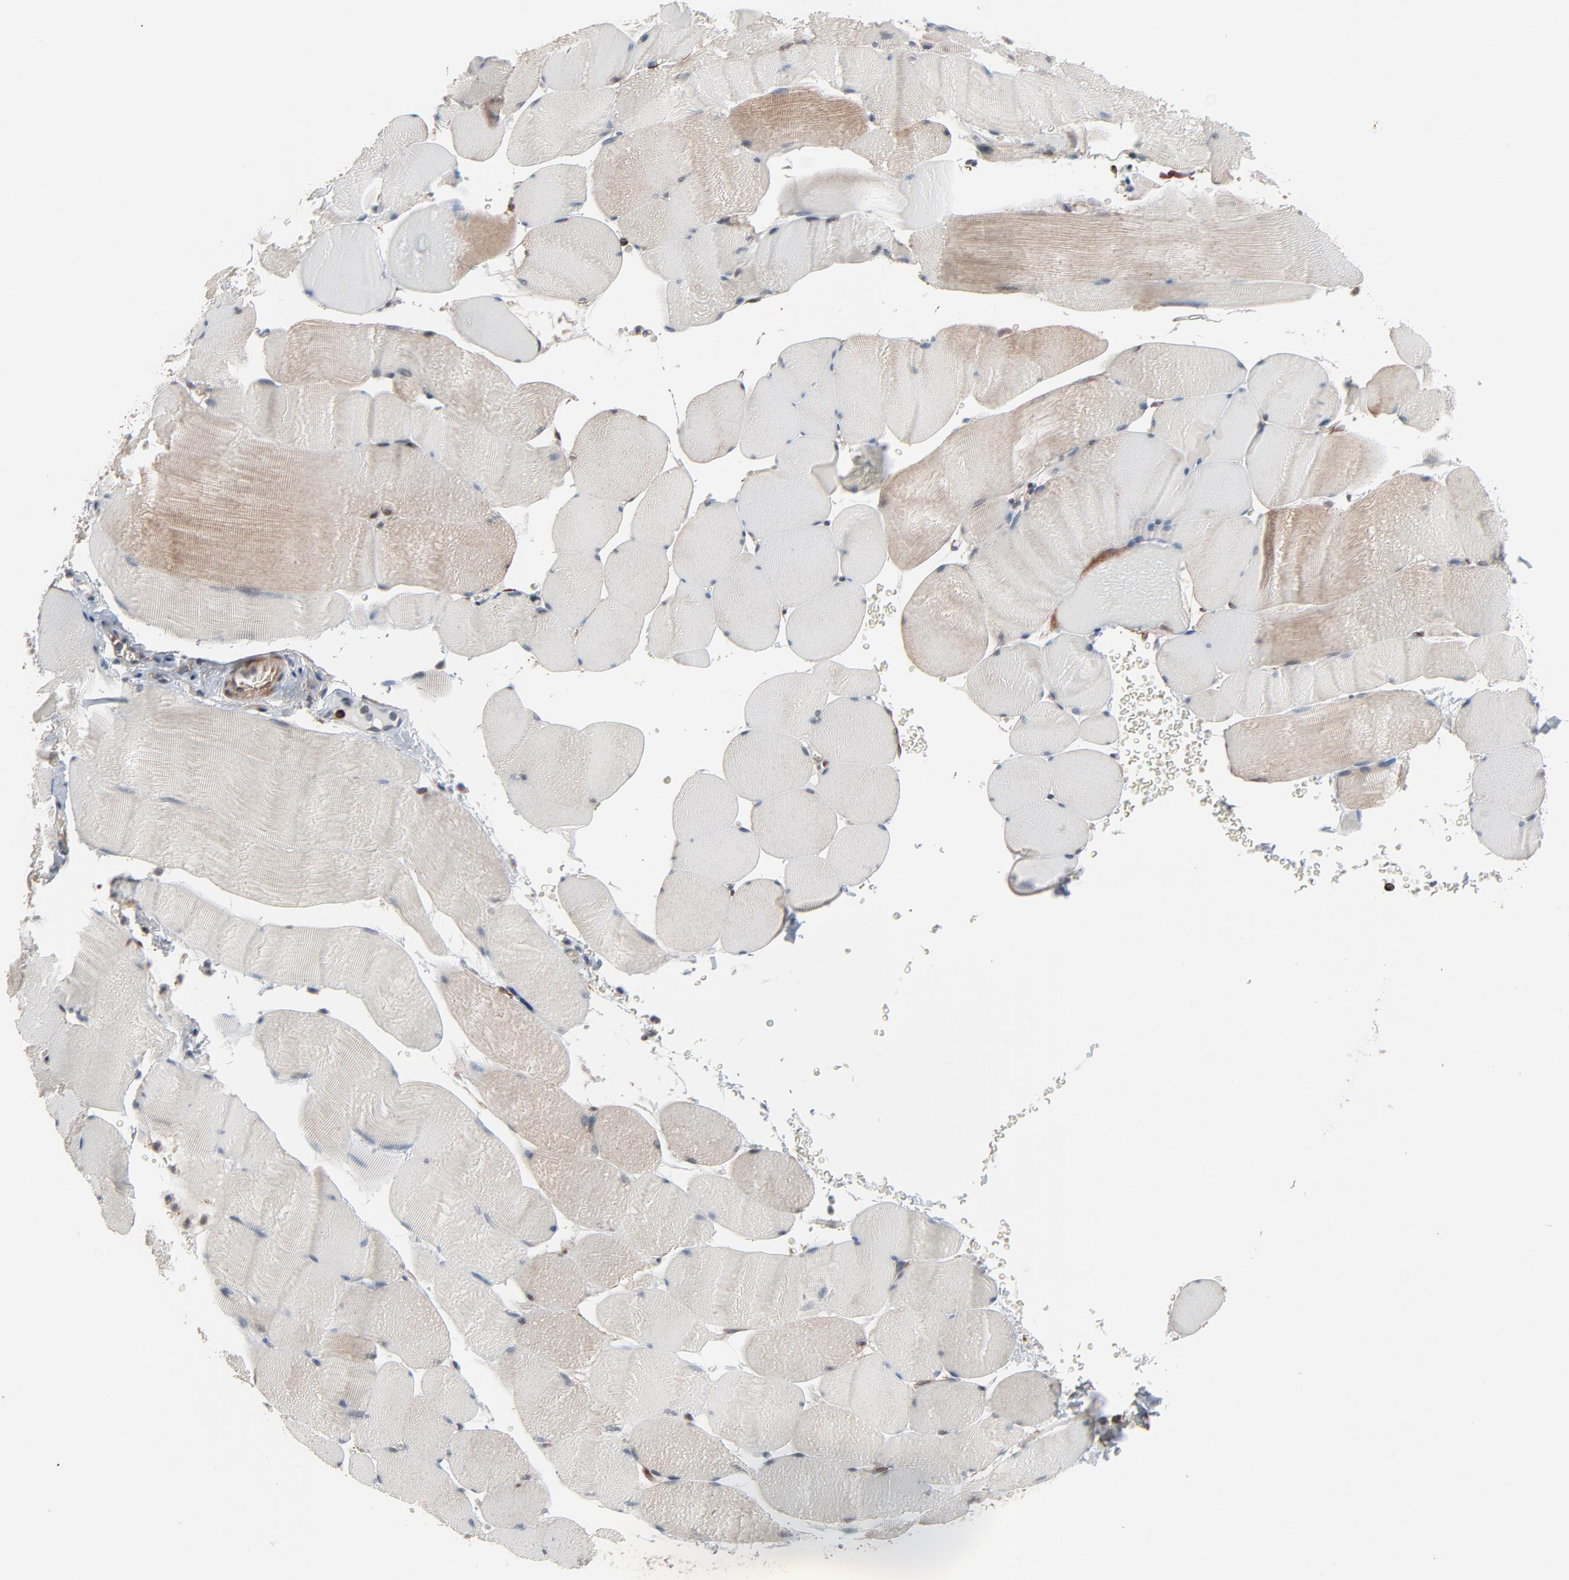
{"staining": {"intensity": "negative", "quantity": "none", "location": "none"}, "tissue": "skeletal muscle", "cell_type": "Myocytes", "image_type": "normal", "snomed": [{"axis": "morphology", "description": "Normal tissue, NOS"}, {"axis": "topography", "description": "Skeletal muscle"}], "caption": "The photomicrograph exhibits no significant positivity in myocytes of skeletal muscle.", "gene": "OPTN", "patient": {"sex": "male", "age": 62}}